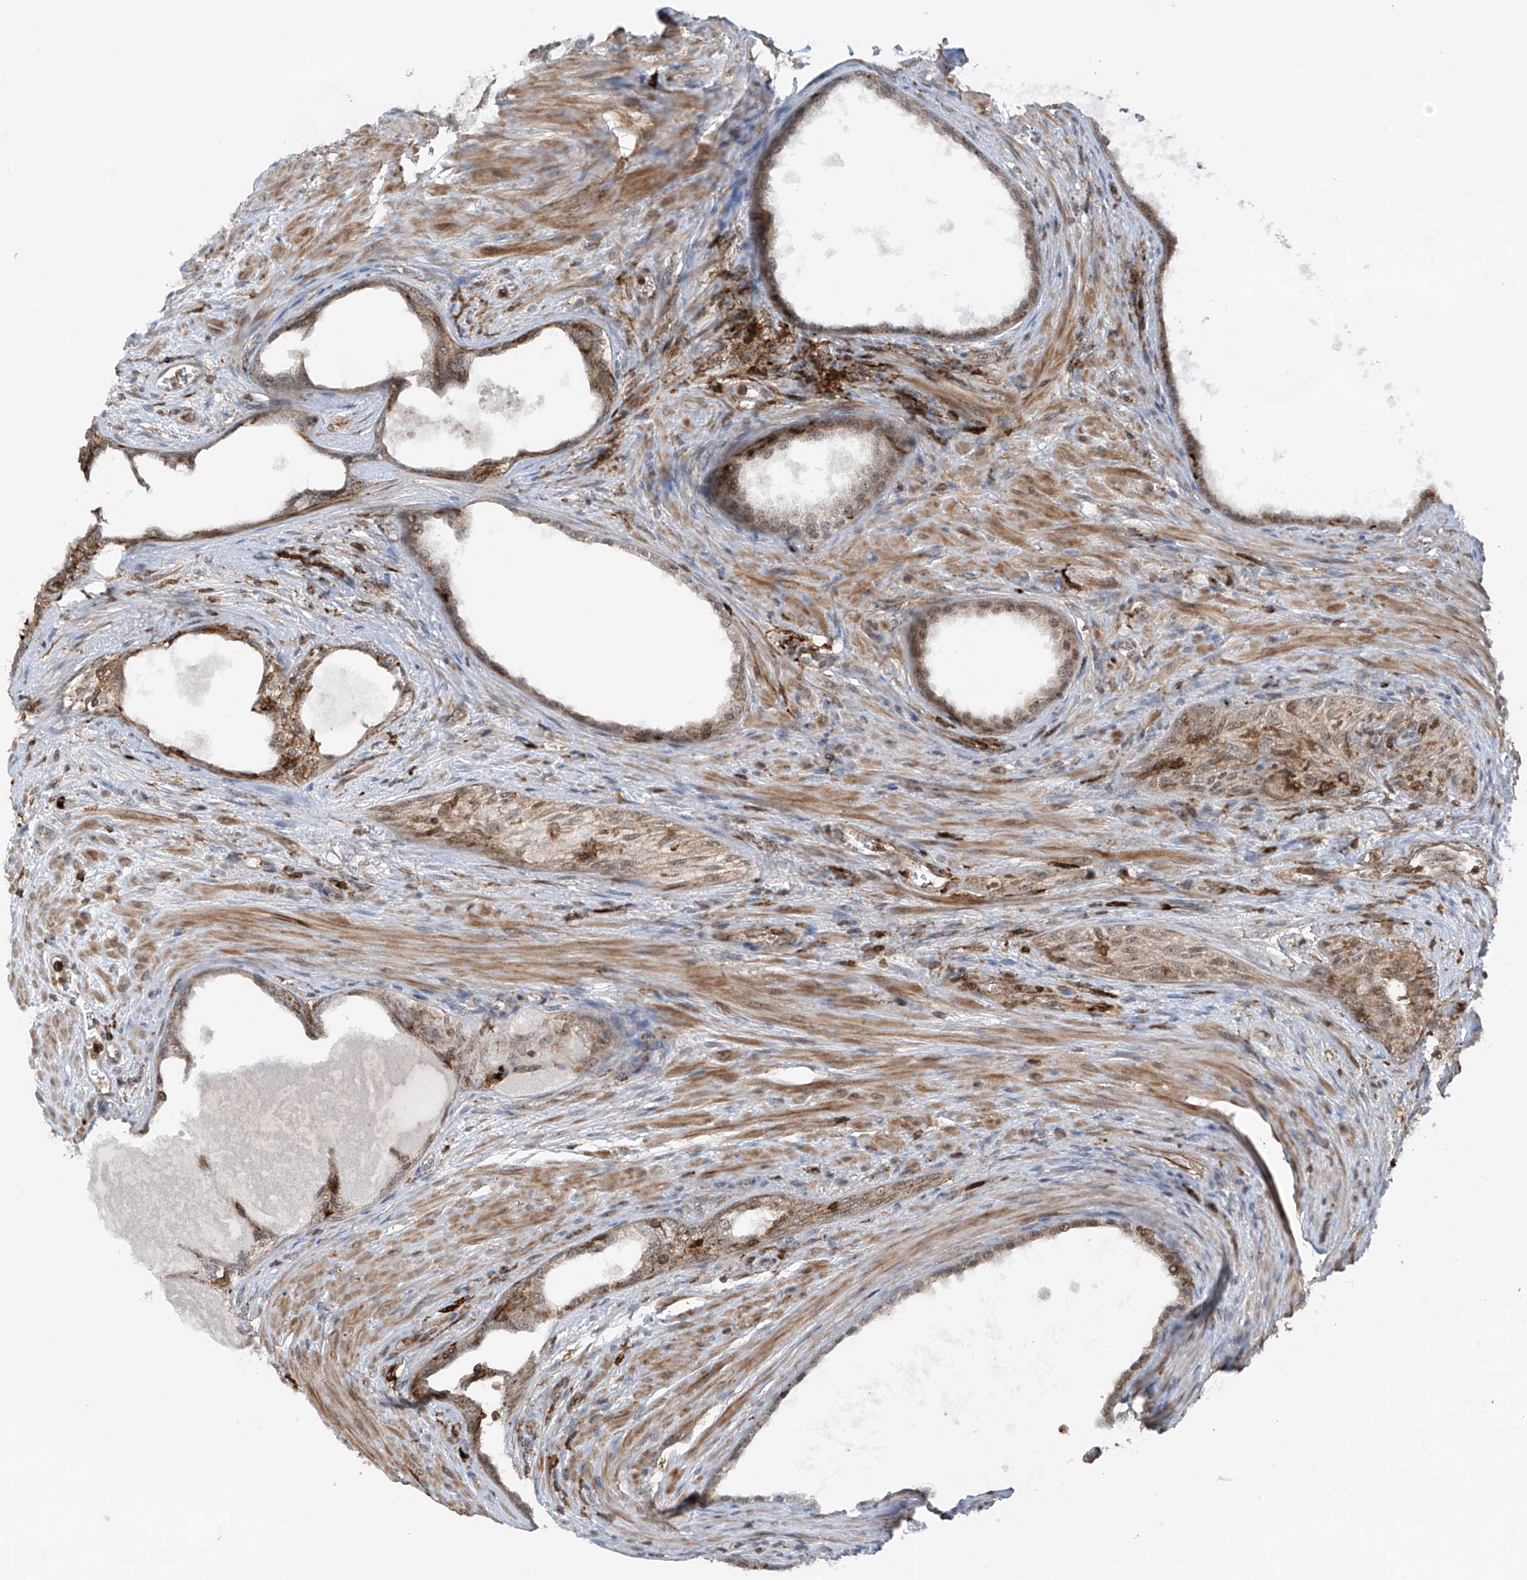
{"staining": {"intensity": "moderate", "quantity": "25%-75%", "location": "cytoplasmic/membranous,nuclear"}, "tissue": "prostate cancer", "cell_type": "Tumor cells", "image_type": "cancer", "snomed": [{"axis": "morphology", "description": "Normal tissue, NOS"}, {"axis": "morphology", "description": "Adenocarcinoma, Low grade"}, {"axis": "topography", "description": "Prostate"}, {"axis": "topography", "description": "Peripheral nerve tissue"}], "caption": "Immunohistochemistry (IHC) of human prostate cancer demonstrates medium levels of moderate cytoplasmic/membranous and nuclear positivity in about 25%-75% of tumor cells.", "gene": "REPIN1", "patient": {"sex": "male", "age": 71}}